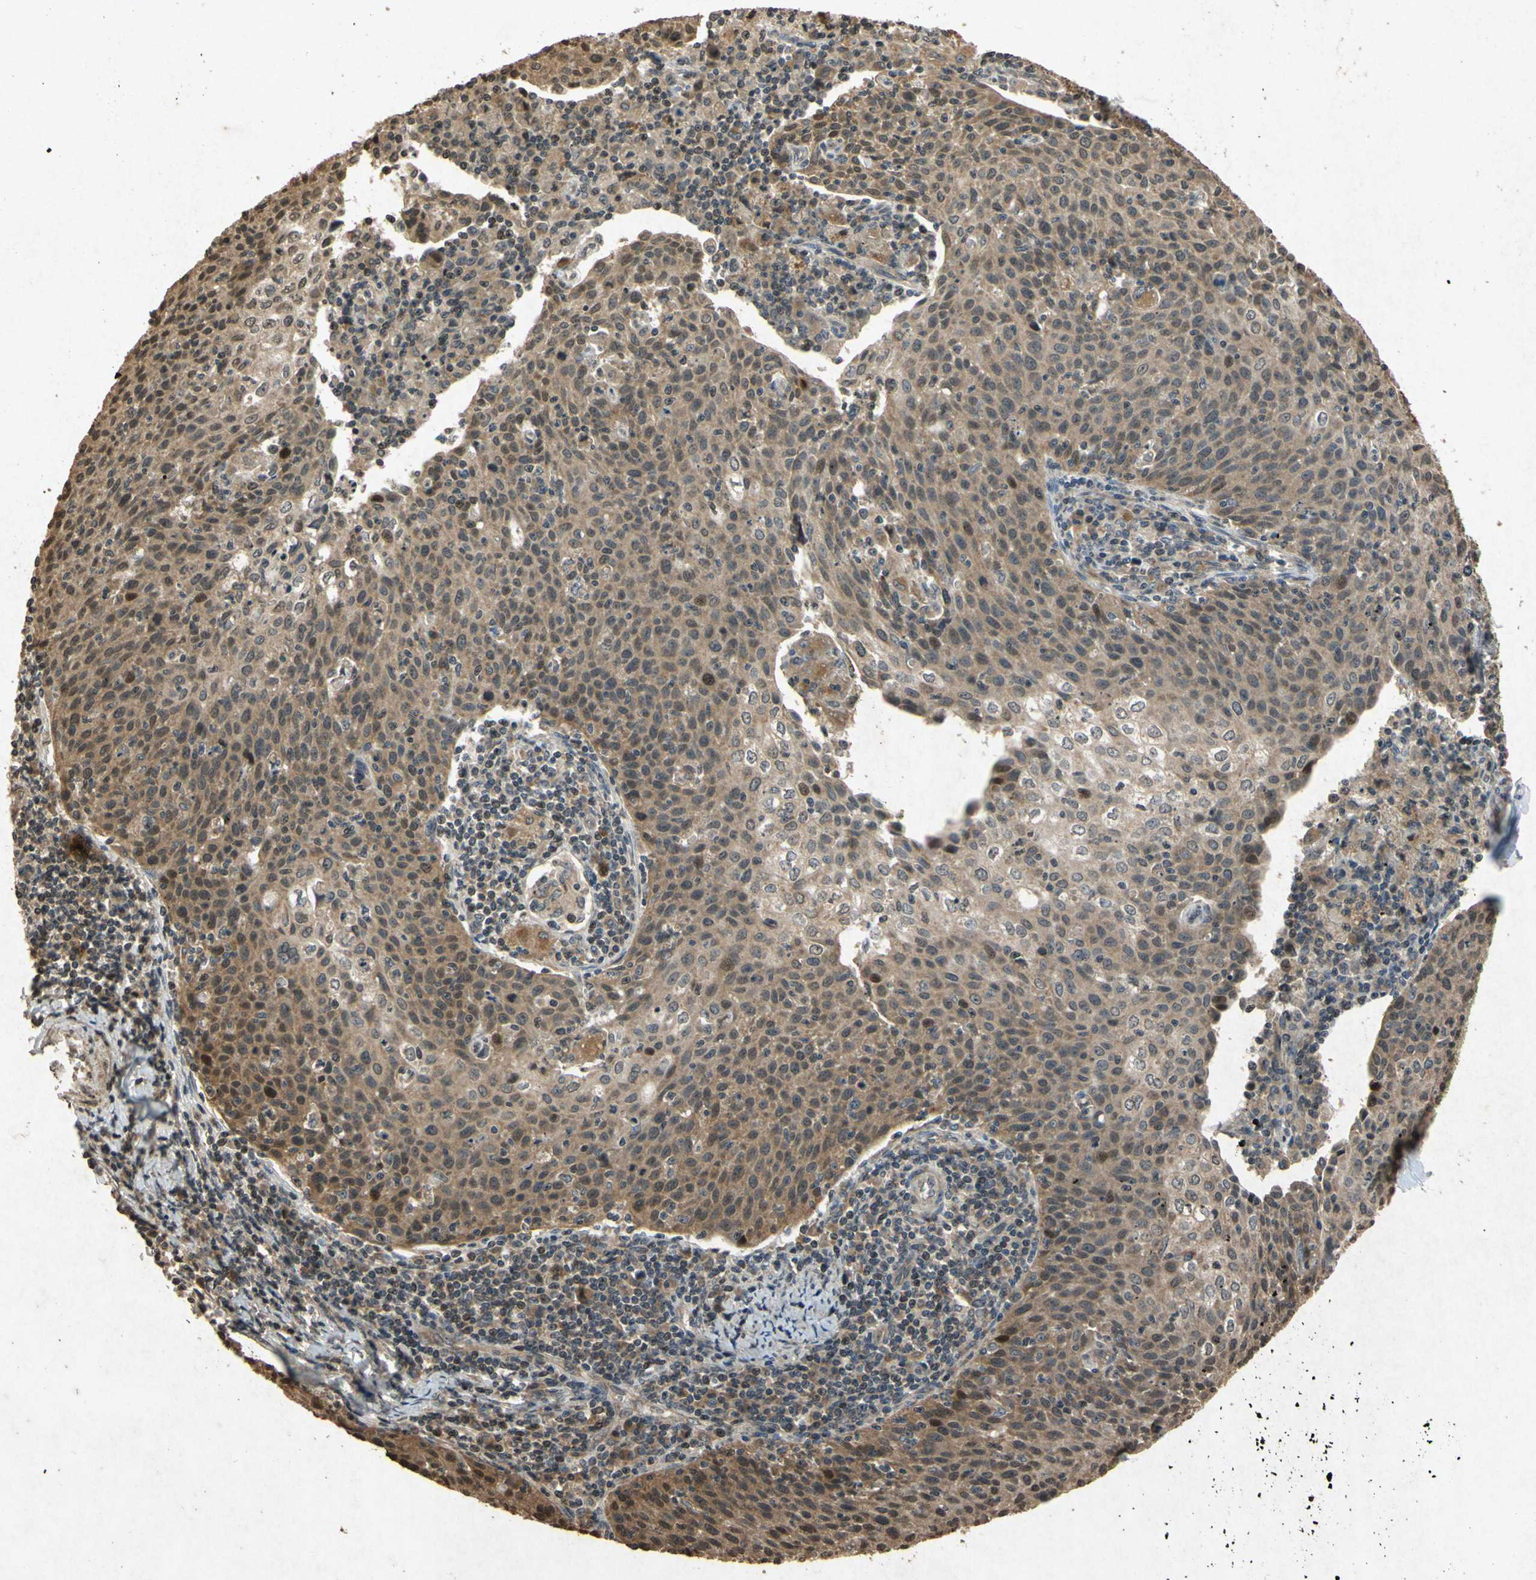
{"staining": {"intensity": "moderate", "quantity": ">75%", "location": "cytoplasmic/membranous,nuclear"}, "tissue": "cervical cancer", "cell_type": "Tumor cells", "image_type": "cancer", "snomed": [{"axis": "morphology", "description": "Squamous cell carcinoma, NOS"}, {"axis": "topography", "description": "Cervix"}], "caption": "Protein expression analysis of human cervical cancer (squamous cell carcinoma) reveals moderate cytoplasmic/membranous and nuclear staining in approximately >75% of tumor cells. The staining is performed using DAB (3,3'-diaminobenzidine) brown chromogen to label protein expression. The nuclei are counter-stained blue using hematoxylin.", "gene": "ATP6V1H", "patient": {"sex": "female", "age": 38}}